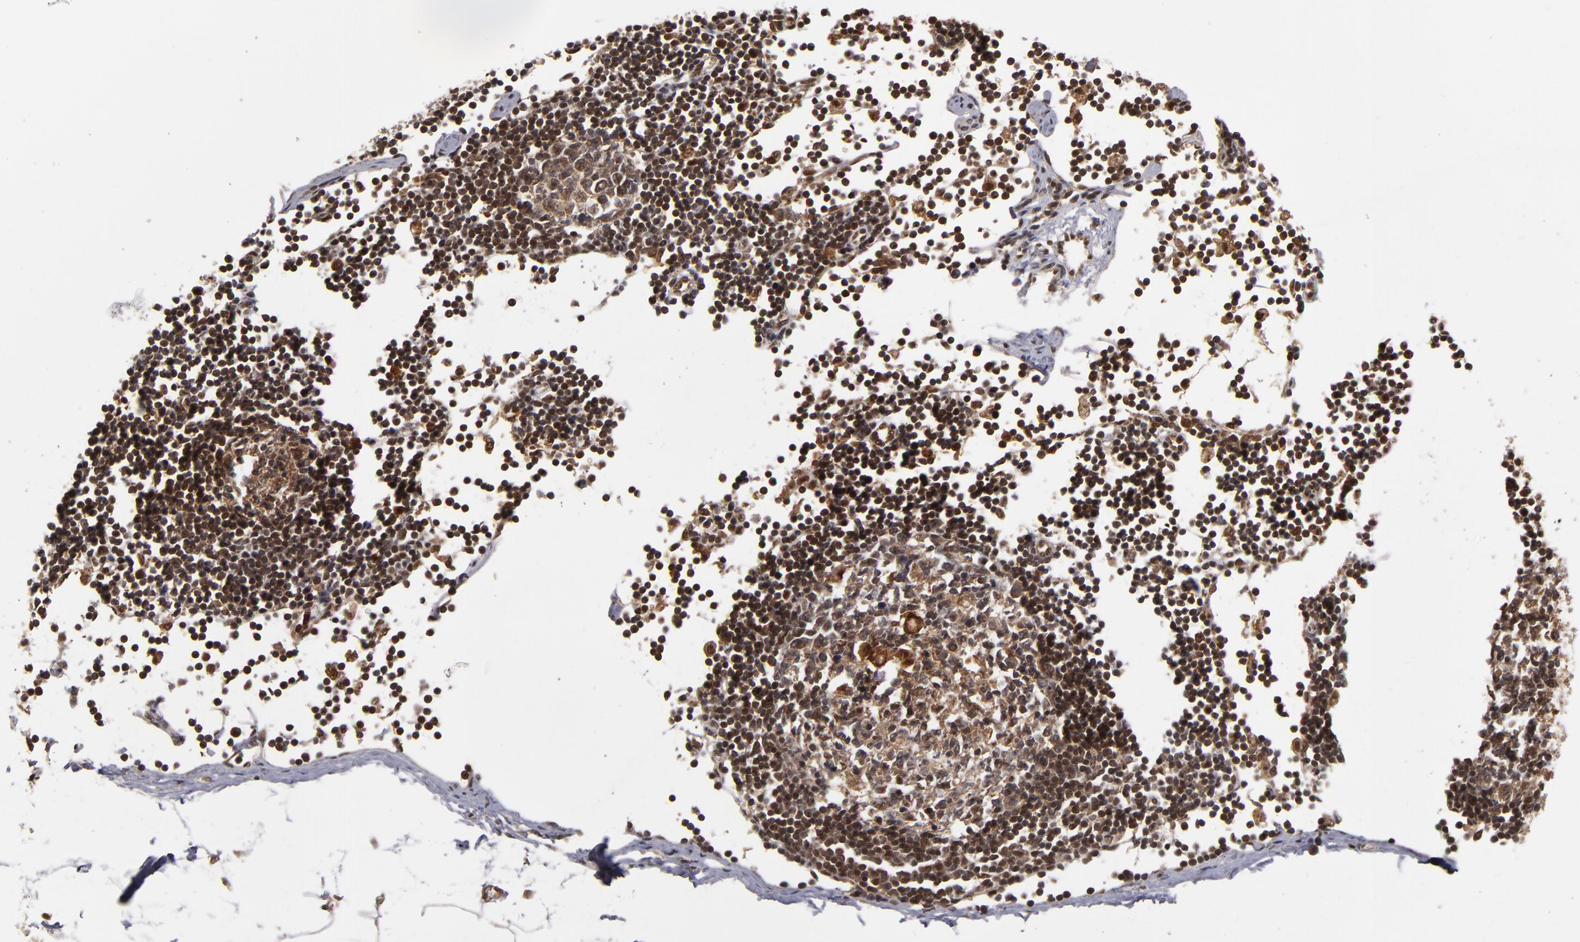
{"staining": {"intensity": "moderate", "quantity": ">75%", "location": "nuclear"}, "tissue": "adipose tissue", "cell_type": "Adipocytes", "image_type": "normal", "snomed": [{"axis": "morphology", "description": "Normal tissue, NOS"}, {"axis": "morphology", "description": "Adenocarcinoma, NOS"}, {"axis": "topography", "description": "Colon"}, {"axis": "topography", "description": "Peripheral nerve tissue"}], "caption": "Brown immunohistochemical staining in benign human adipose tissue shows moderate nuclear staining in about >75% of adipocytes. Immunohistochemistry stains the protein of interest in brown and the nuclei are stained blue.", "gene": "CUL5", "patient": {"sex": "male", "age": 14}}